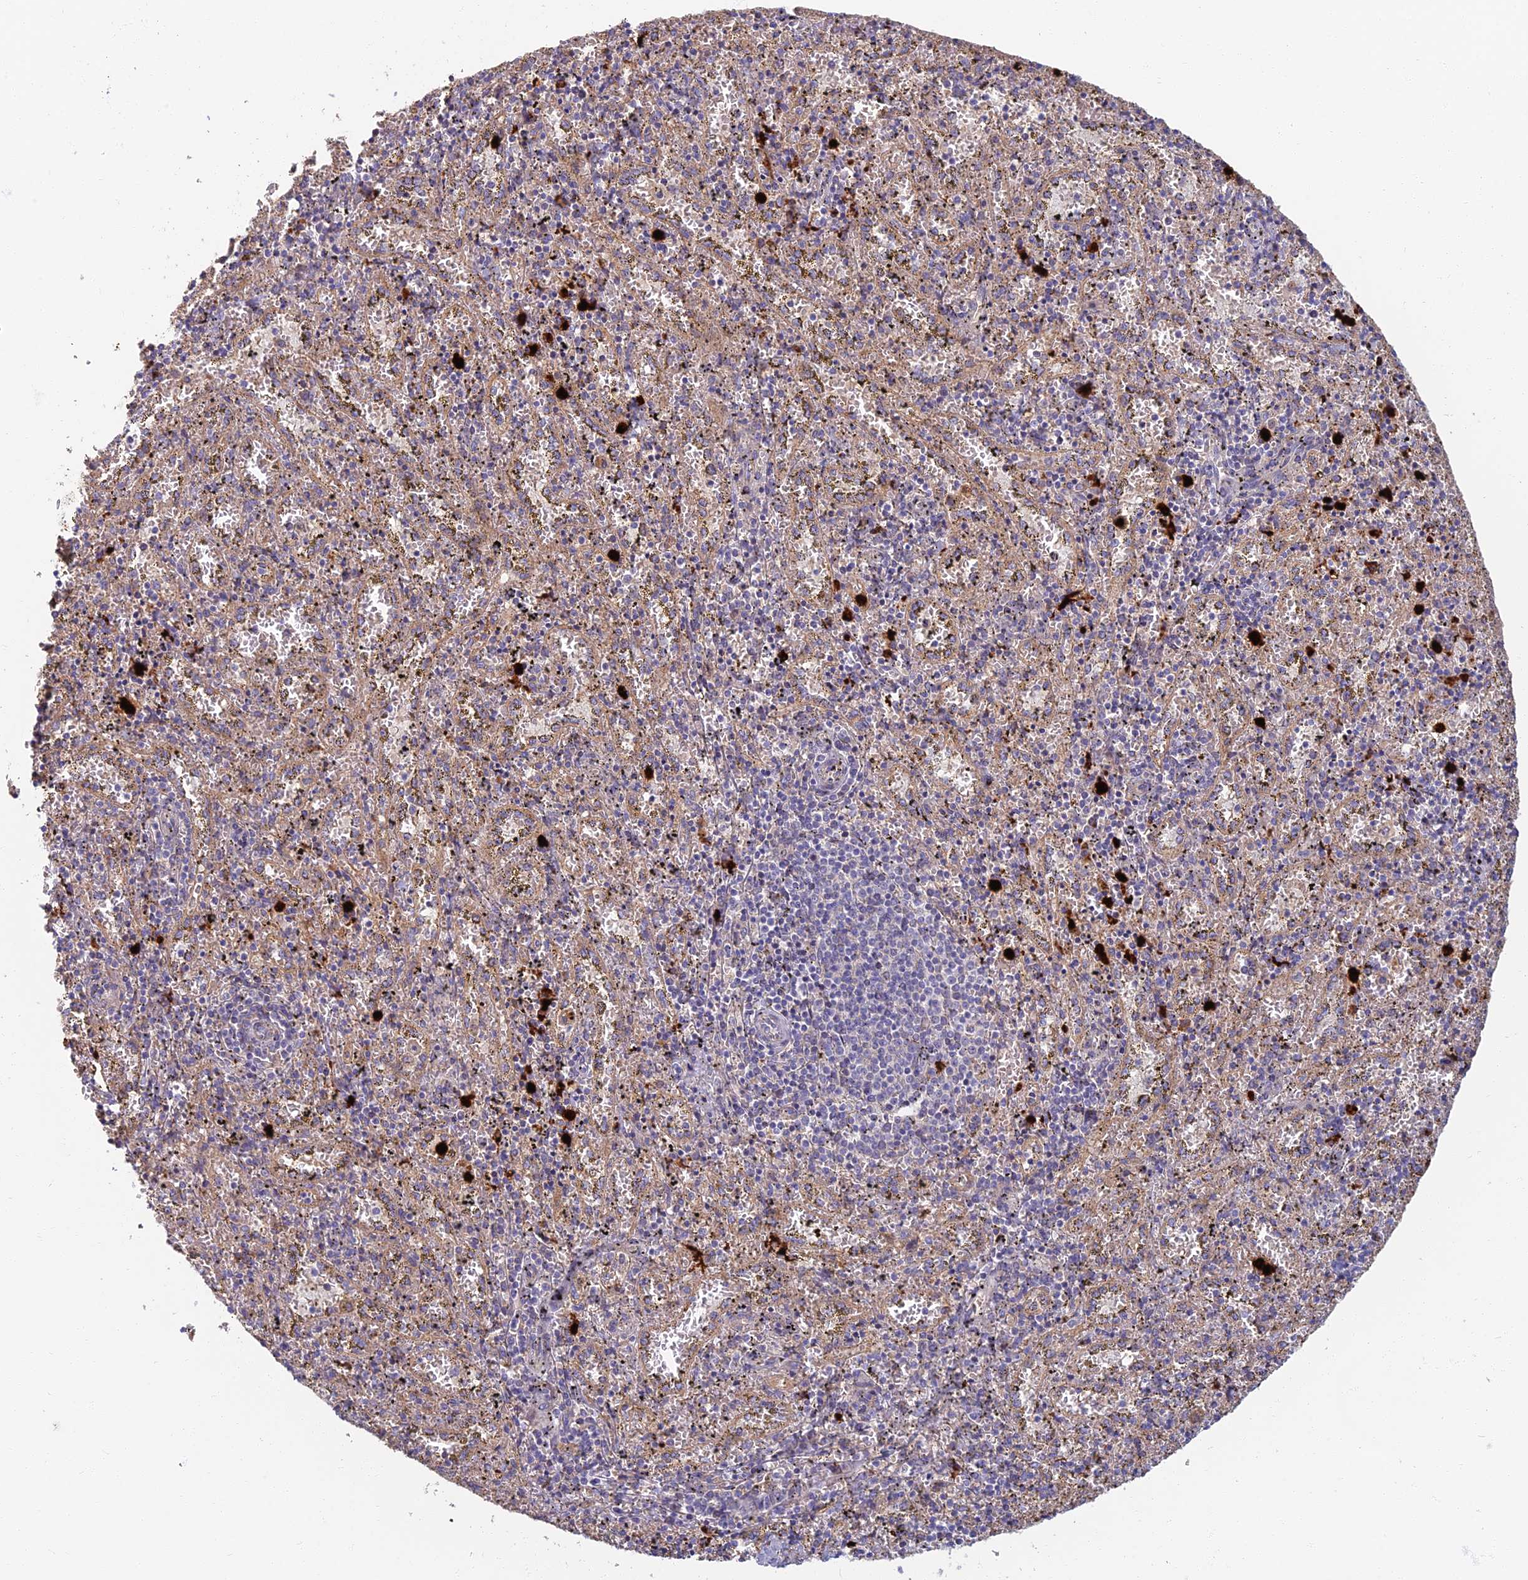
{"staining": {"intensity": "strong", "quantity": "<25%", "location": "cytoplasmic/membranous"}, "tissue": "spleen", "cell_type": "Cells in red pulp", "image_type": "normal", "snomed": [{"axis": "morphology", "description": "Normal tissue, NOS"}, {"axis": "topography", "description": "Spleen"}], "caption": "The image shows immunohistochemical staining of normal spleen. There is strong cytoplasmic/membranous positivity is seen in about <25% of cells in red pulp. The staining was performed using DAB, with brown indicating positive protein expression. Nuclei are stained blue with hematoxylin.", "gene": "PROX2", "patient": {"sex": "male", "age": 11}}